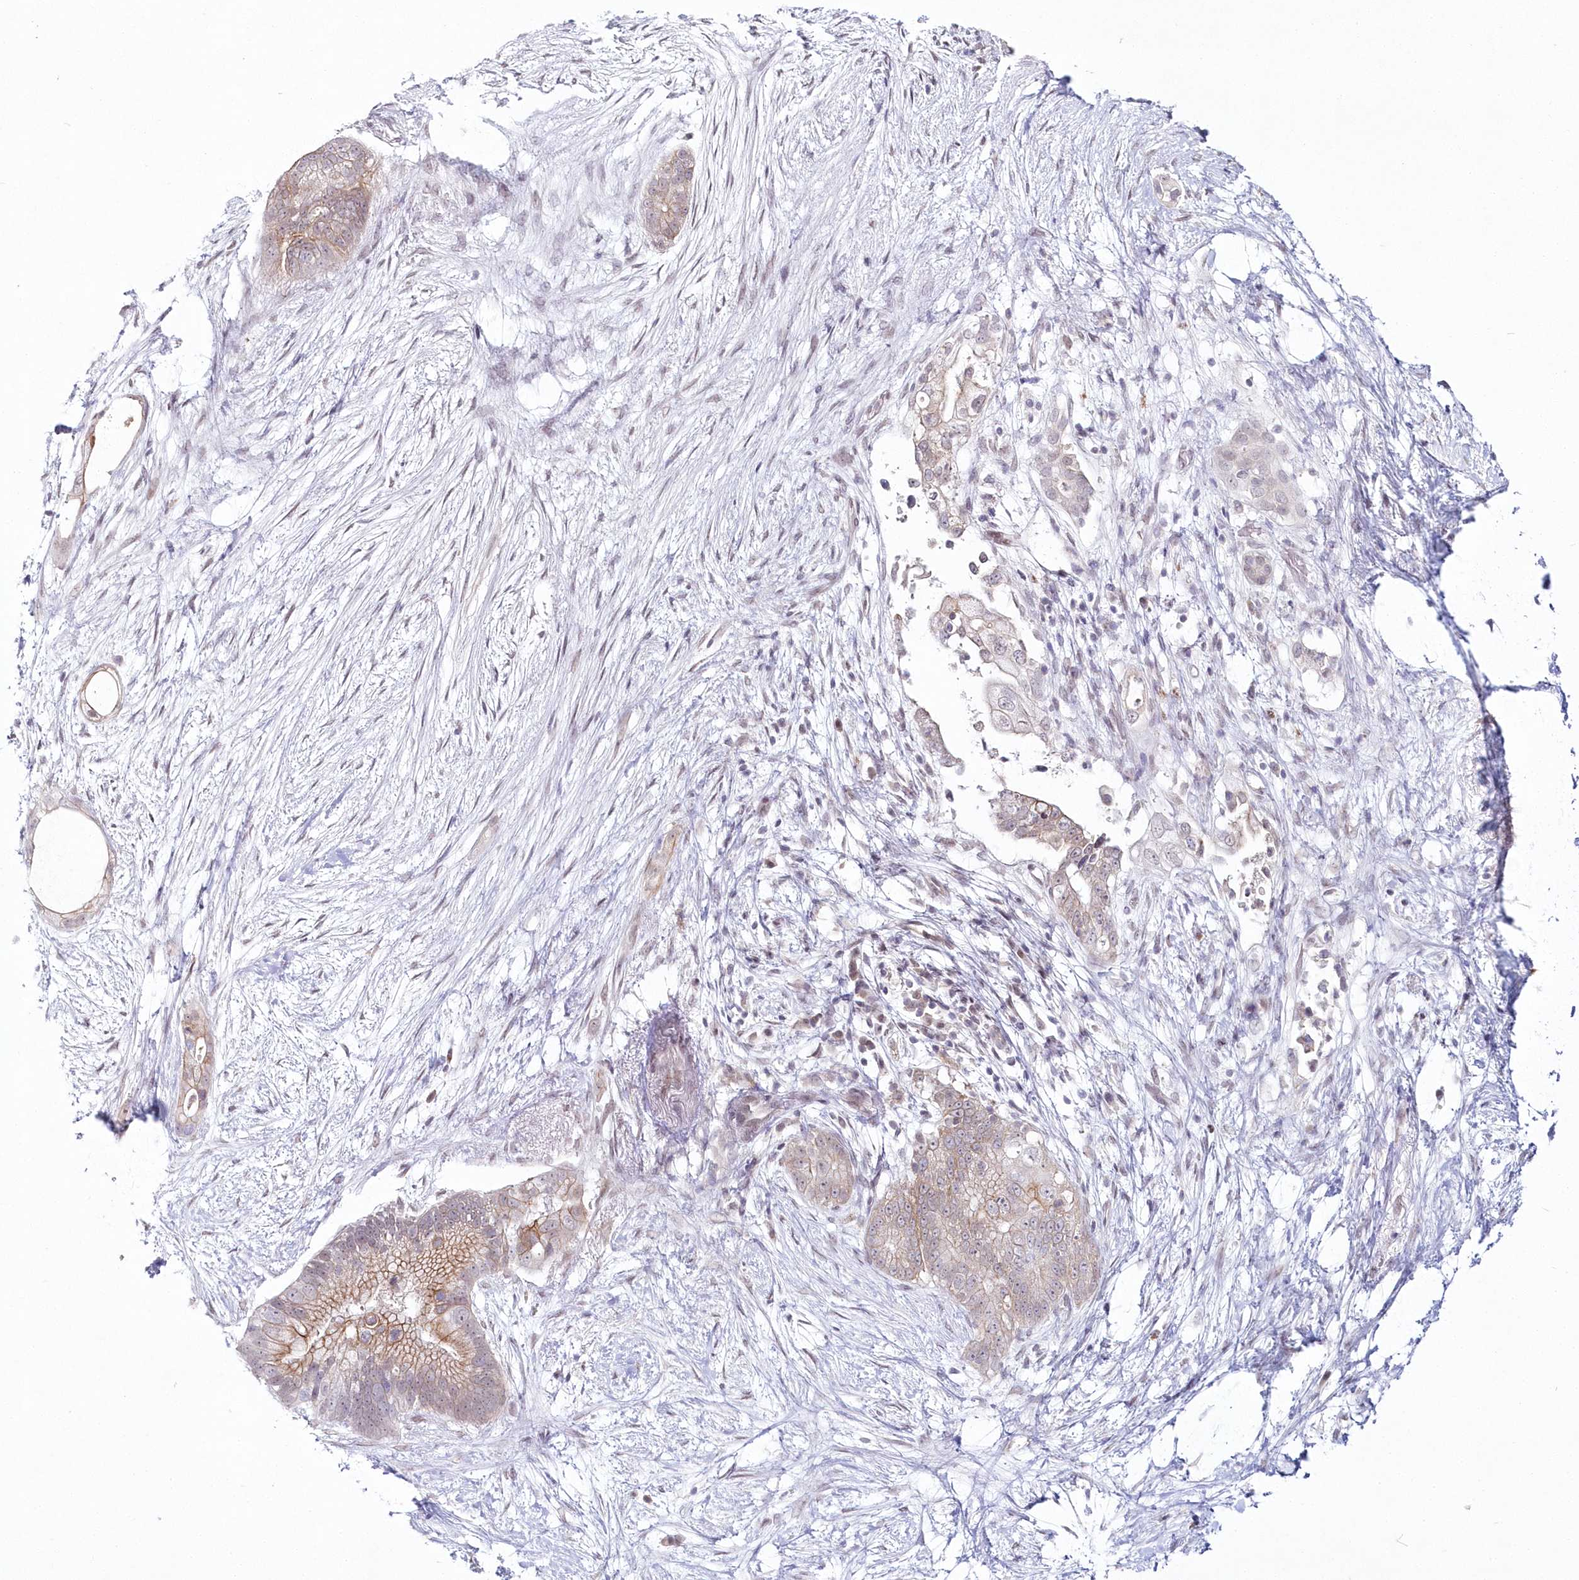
{"staining": {"intensity": "moderate", "quantity": "<25%", "location": "cytoplasmic/membranous,nuclear"}, "tissue": "pancreatic cancer", "cell_type": "Tumor cells", "image_type": "cancer", "snomed": [{"axis": "morphology", "description": "Adenocarcinoma, NOS"}, {"axis": "topography", "description": "Pancreas"}], "caption": "Brown immunohistochemical staining in pancreatic cancer (adenocarcinoma) demonstrates moderate cytoplasmic/membranous and nuclear expression in approximately <25% of tumor cells.", "gene": "HYCC2", "patient": {"sex": "male", "age": 53}}